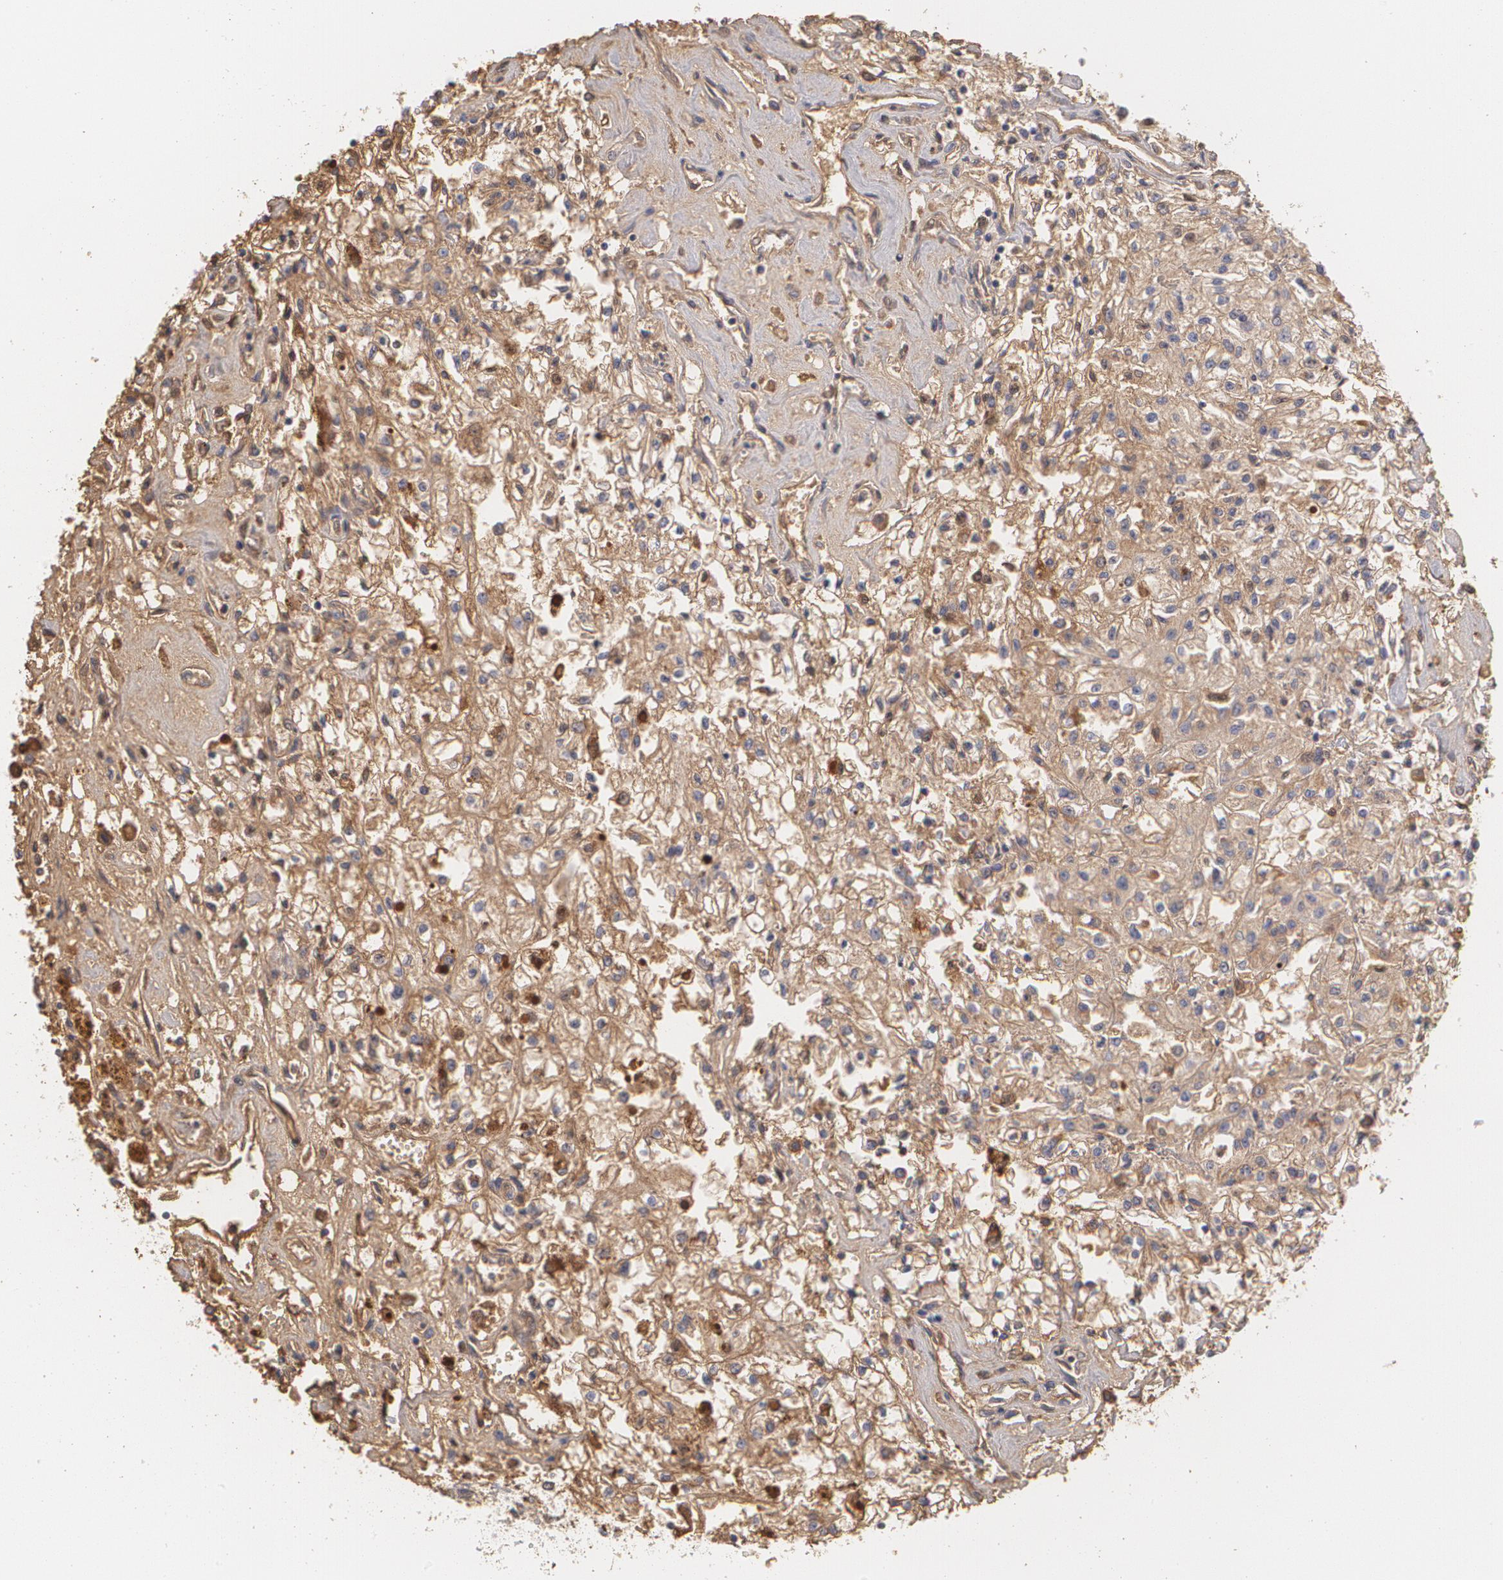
{"staining": {"intensity": "weak", "quantity": ">75%", "location": "cytoplasmic/membranous"}, "tissue": "renal cancer", "cell_type": "Tumor cells", "image_type": "cancer", "snomed": [{"axis": "morphology", "description": "Adenocarcinoma, NOS"}, {"axis": "topography", "description": "Kidney"}], "caption": "Immunohistochemical staining of renal cancer (adenocarcinoma) exhibits weak cytoplasmic/membranous protein staining in approximately >75% of tumor cells.", "gene": "SERPINA1", "patient": {"sex": "male", "age": 78}}